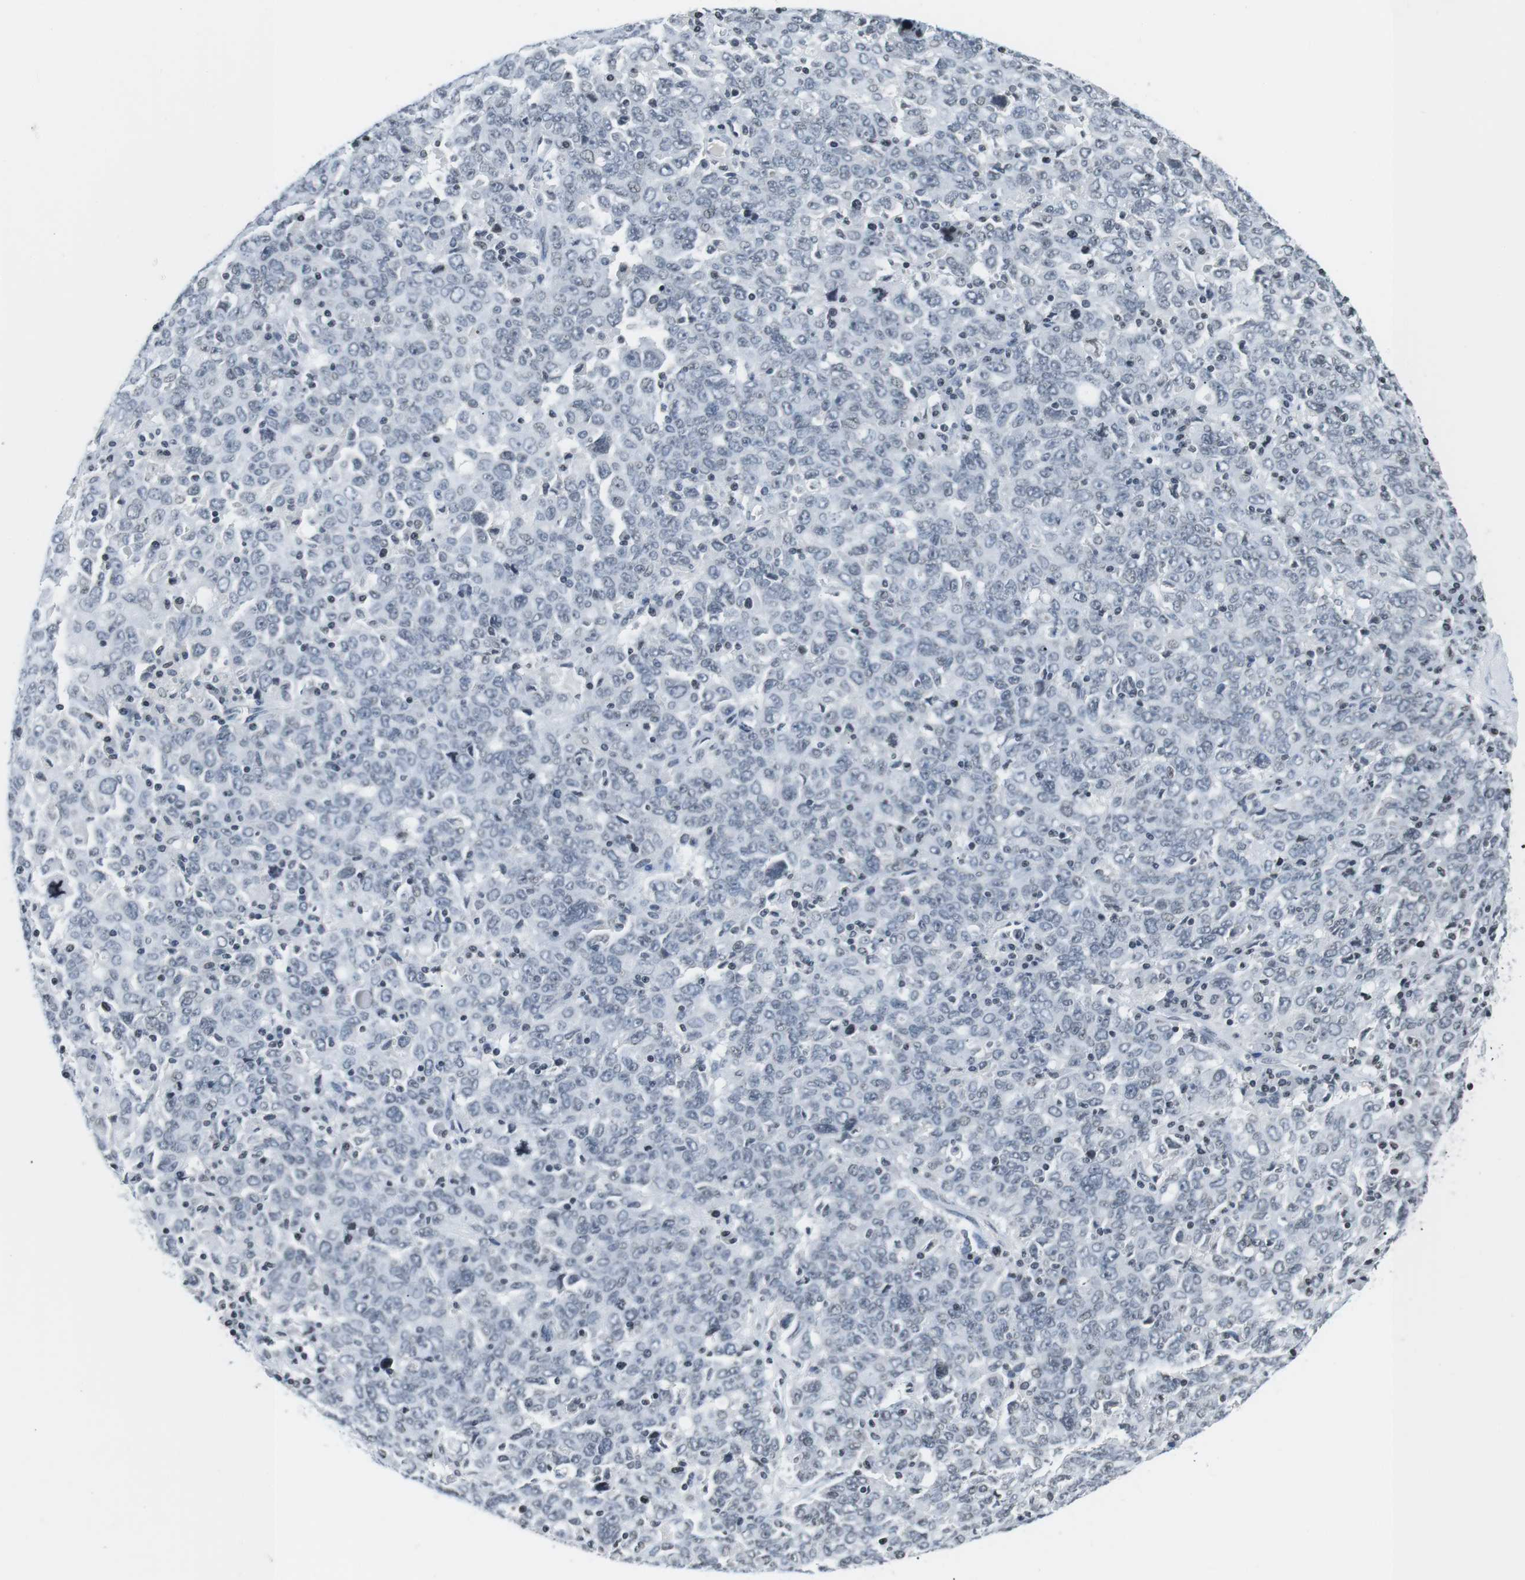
{"staining": {"intensity": "negative", "quantity": "none", "location": "none"}, "tissue": "ovarian cancer", "cell_type": "Tumor cells", "image_type": "cancer", "snomed": [{"axis": "morphology", "description": "Carcinoma, endometroid"}, {"axis": "topography", "description": "Ovary"}], "caption": "Protein analysis of ovarian endometroid carcinoma displays no significant positivity in tumor cells.", "gene": "E2F2", "patient": {"sex": "female", "age": 62}}